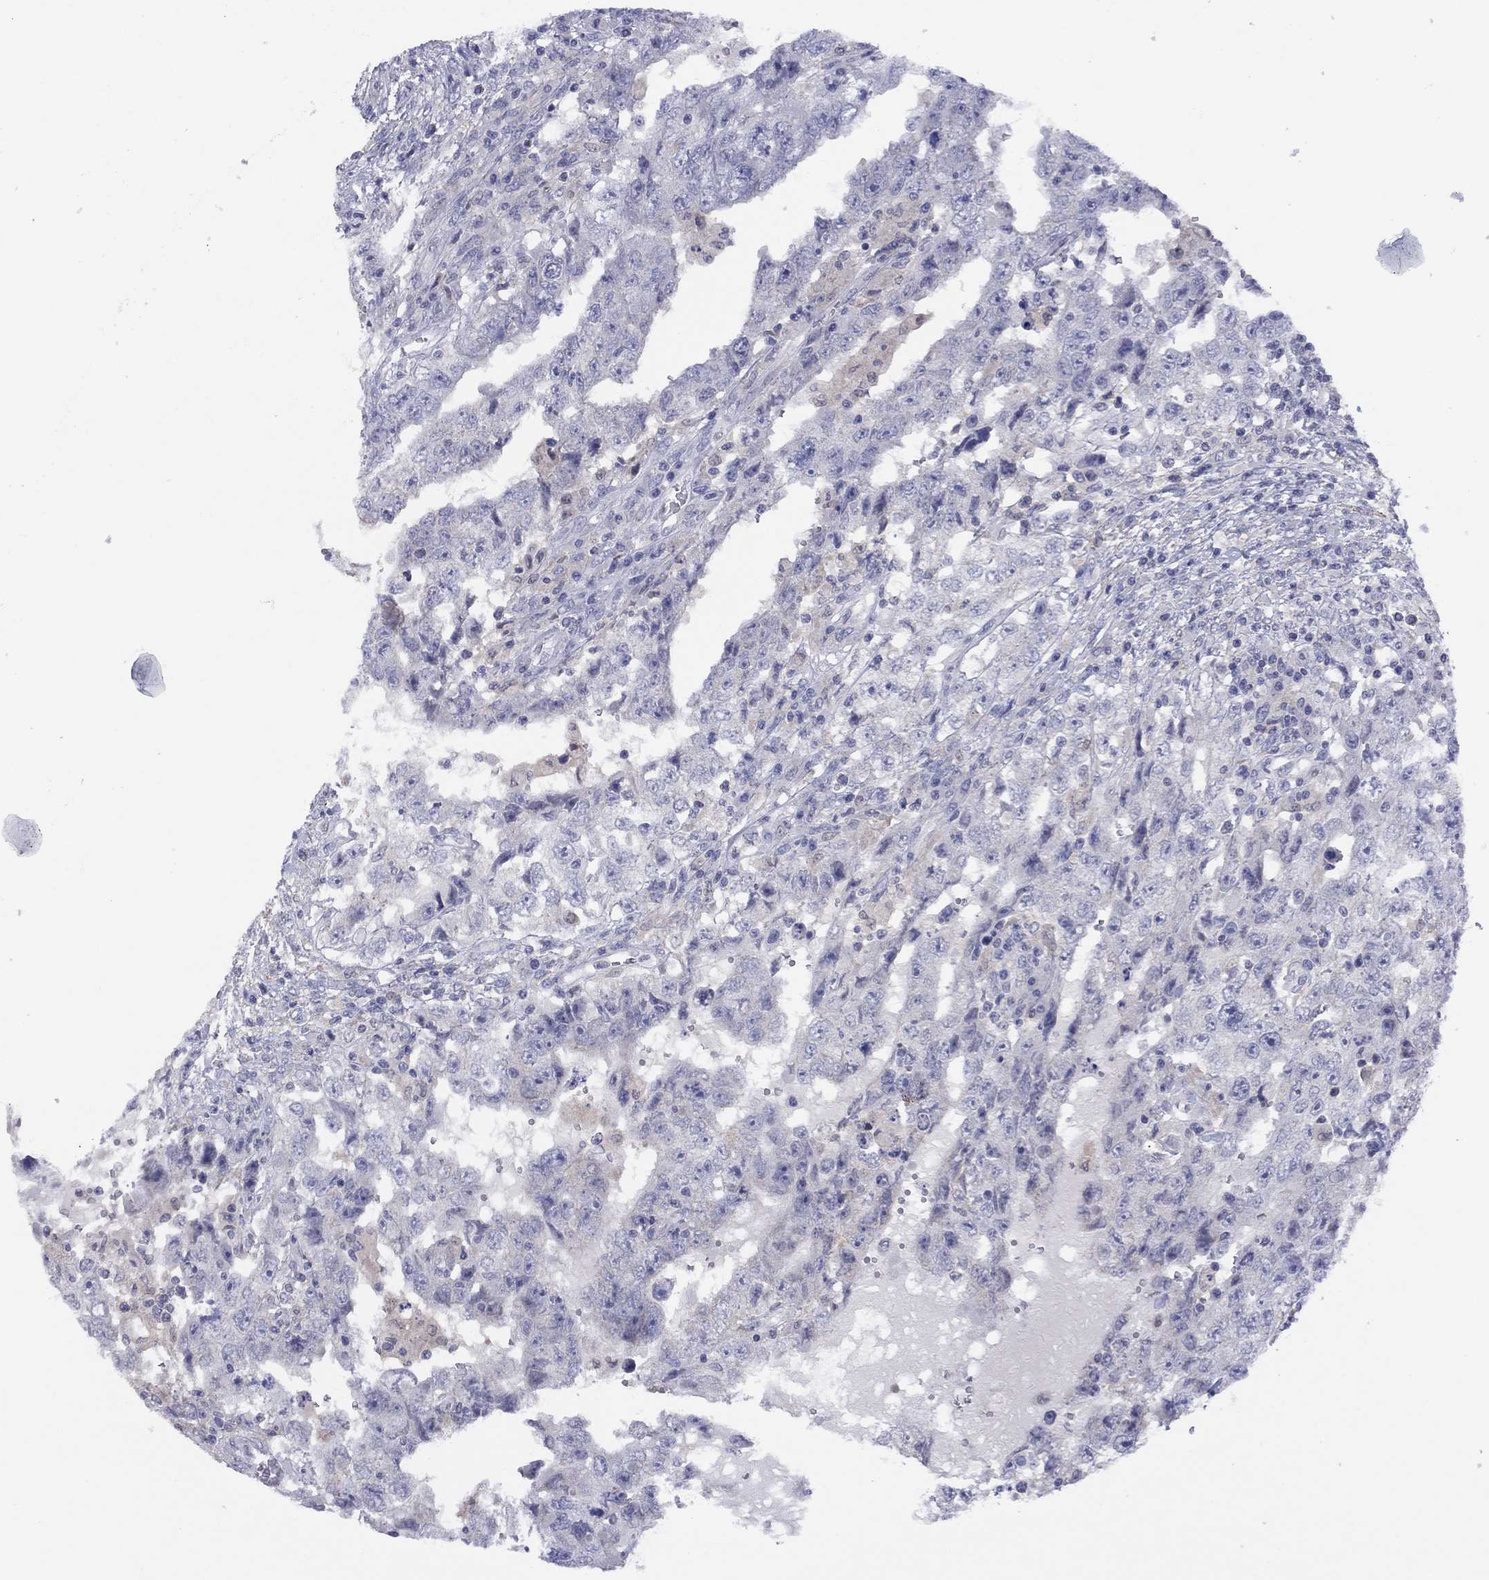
{"staining": {"intensity": "negative", "quantity": "none", "location": "none"}, "tissue": "testis cancer", "cell_type": "Tumor cells", "image_type": "cancer", "snomed": [{"axis": "morphology", "description": "Carcinoma, Embryonal, NOS"}, {"axis": "topography", "description": "Testis"}], "caption": "Tumor cells are negative for brown protein staining in embryonal carcinoma (testis). (Brightfield microscopy of DAB (3,3'-diaminobenzidine) IHC at high magnification).", "gene": "CYP2B6", "patient": {"sex": "male", "age": 26}}